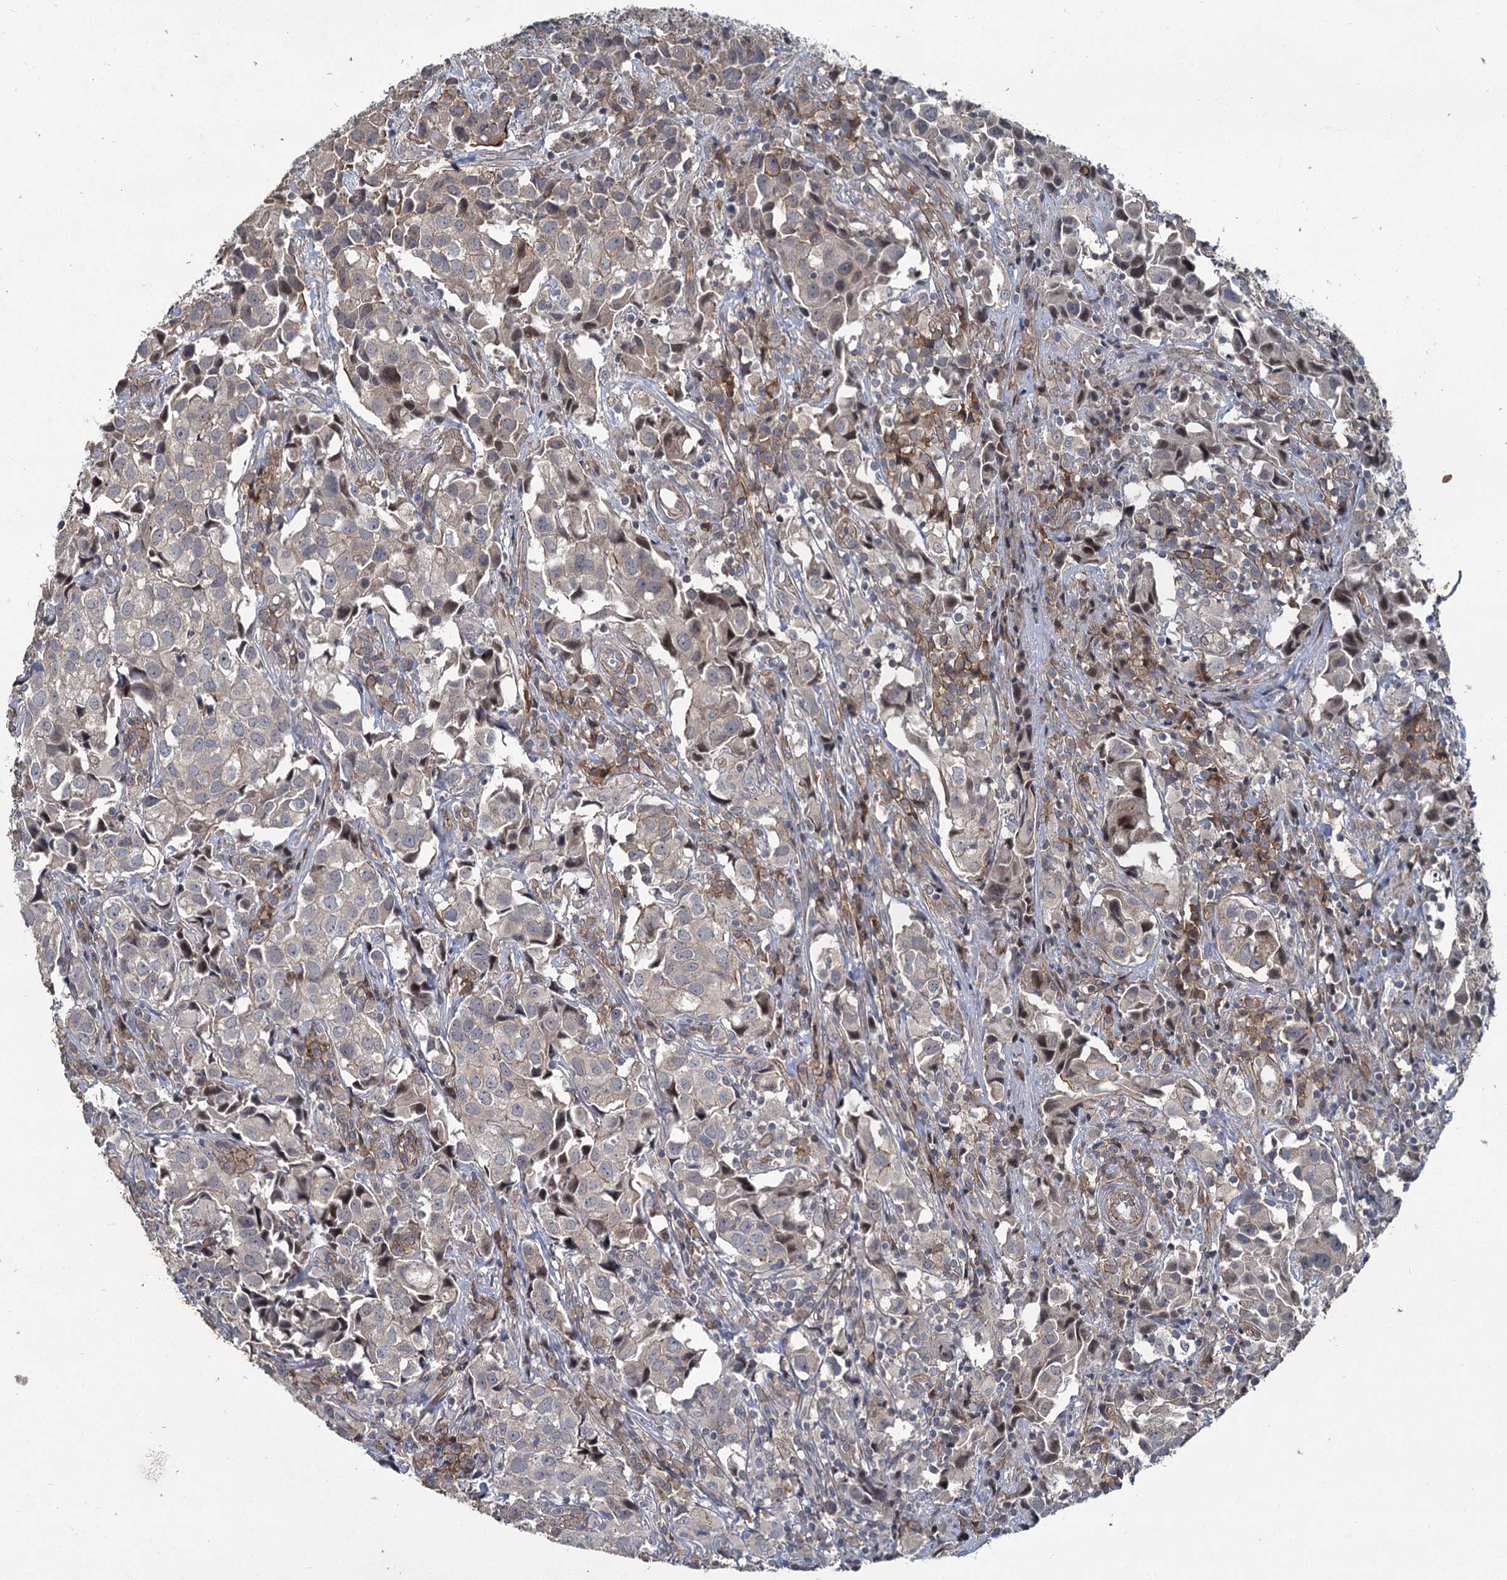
{"staining": {"intensity": "weak", "quantity": "25%-75%", "location": "cytoplasmic/membranous"}, "tissue": "urothelial cancer", "cell_type": "Tumor cells", "image_type": "cancer", "snomed": [{"axis": "morphology", "description": "Urothelial carcinoma, High grade"}, {"axis": "topography", "description": "Urinary bladder"}], "caption": "Urothelial carcinoma (high-grade) stained for a protein shows weak cytoplasmic/membranous positivity in tumor cells. The staining was performed using DAB (3,3'-diaminobenzidine), with brown indicating positive protein expression. Nuclei are stained blue with hematoxylin.", "gene": "SVIP", "patient": {"sex": "female", "age": 75}}